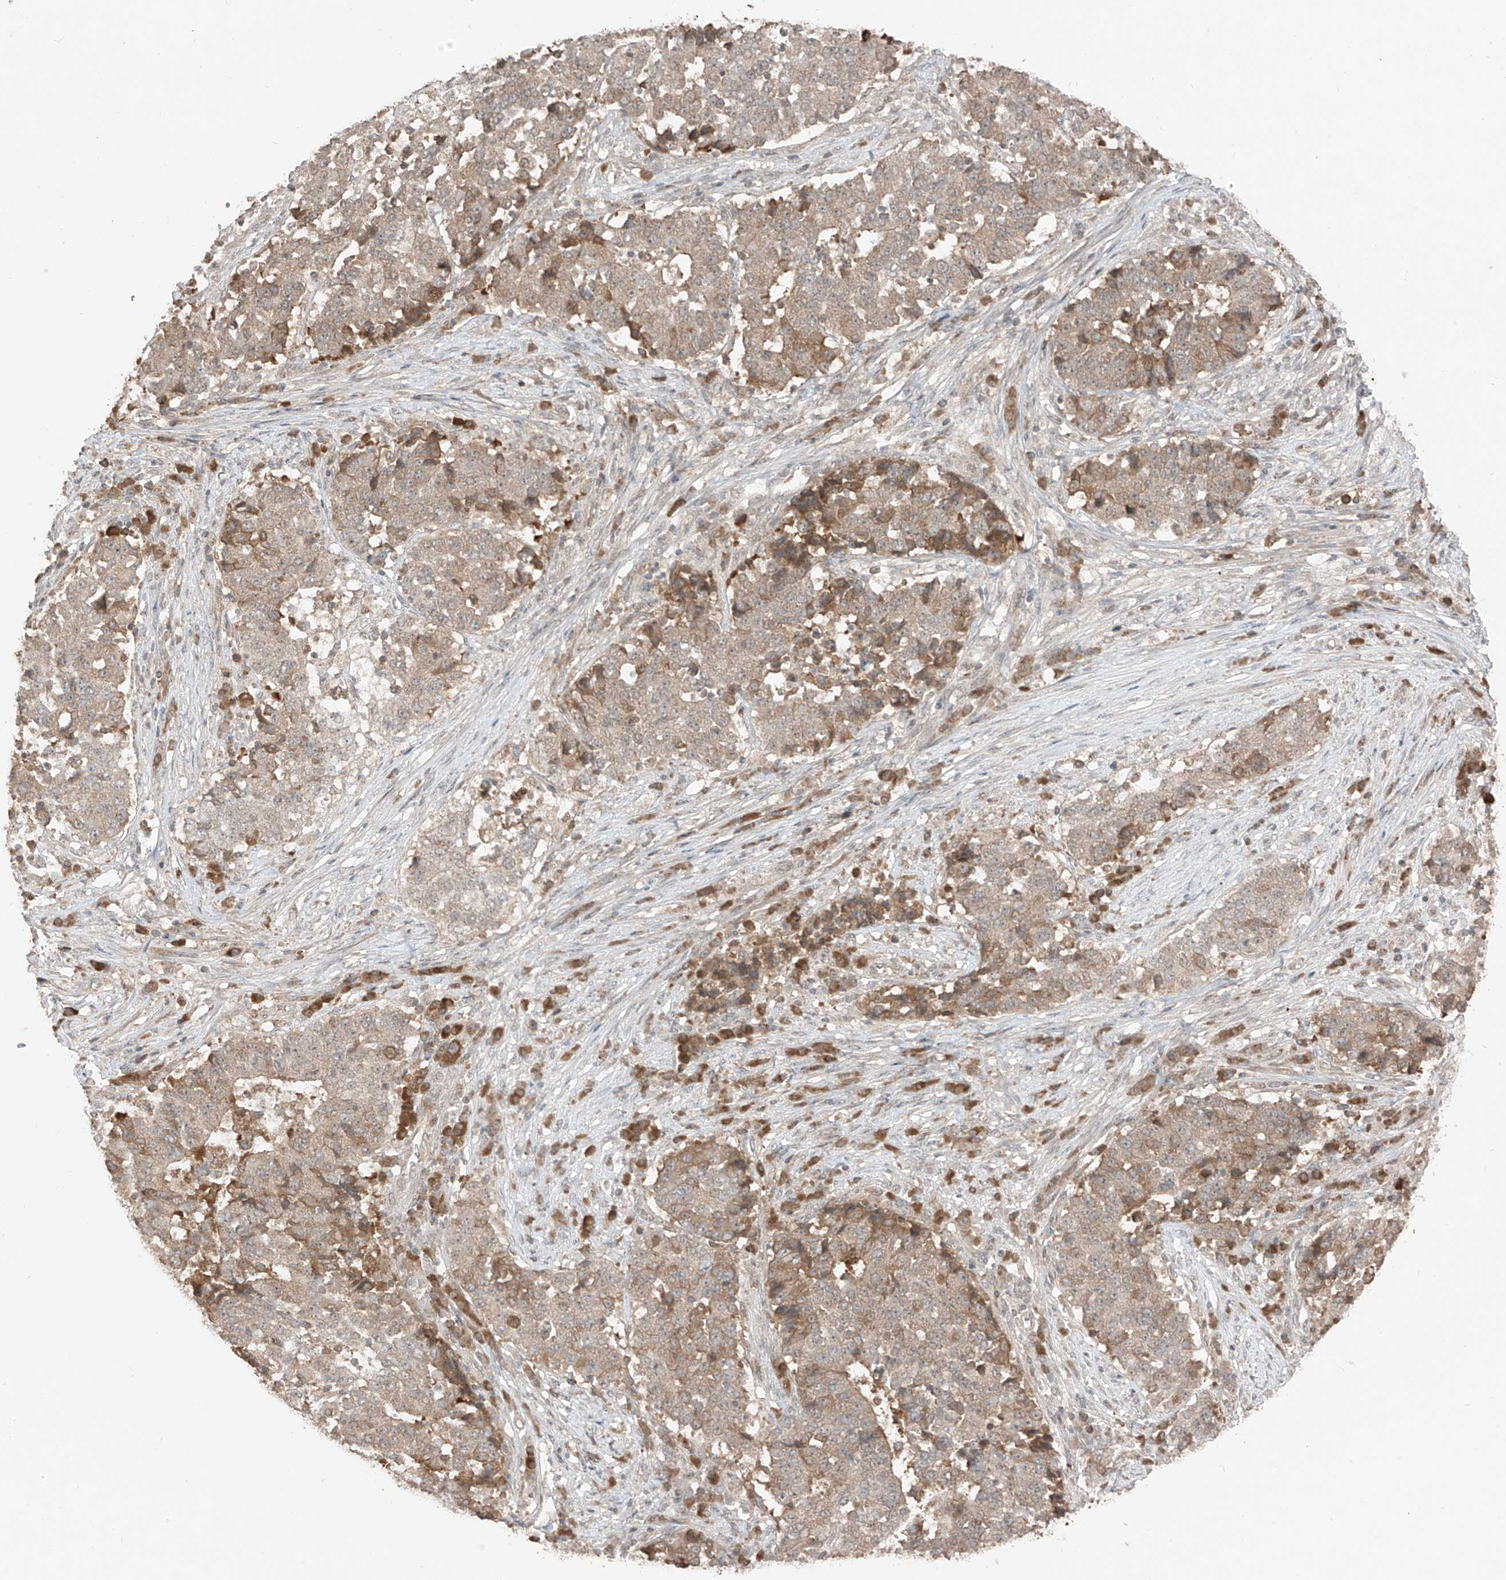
{"staining": {"intensity": "weak", "quantity": "25%-75%", "location": "cytoplasmic/membranous"}, "tissue": "stomach cancer", "cell_type": "Tumor cells", "image_type": "cancer", "snomed": [{"axis": "morphology", "description": "Adenocarcinoma, NOS"}, {"axis": "topography", "description": "Stomach"}], "caption": "Immunohistochemical staining of stomach cancer displays low levels of weak cytoplasmic/membranous protein expression in approximately 25%-75% of tumor cells.", "gene": "COLGALT2", "patient": {"sex": "male", "age": 59}}